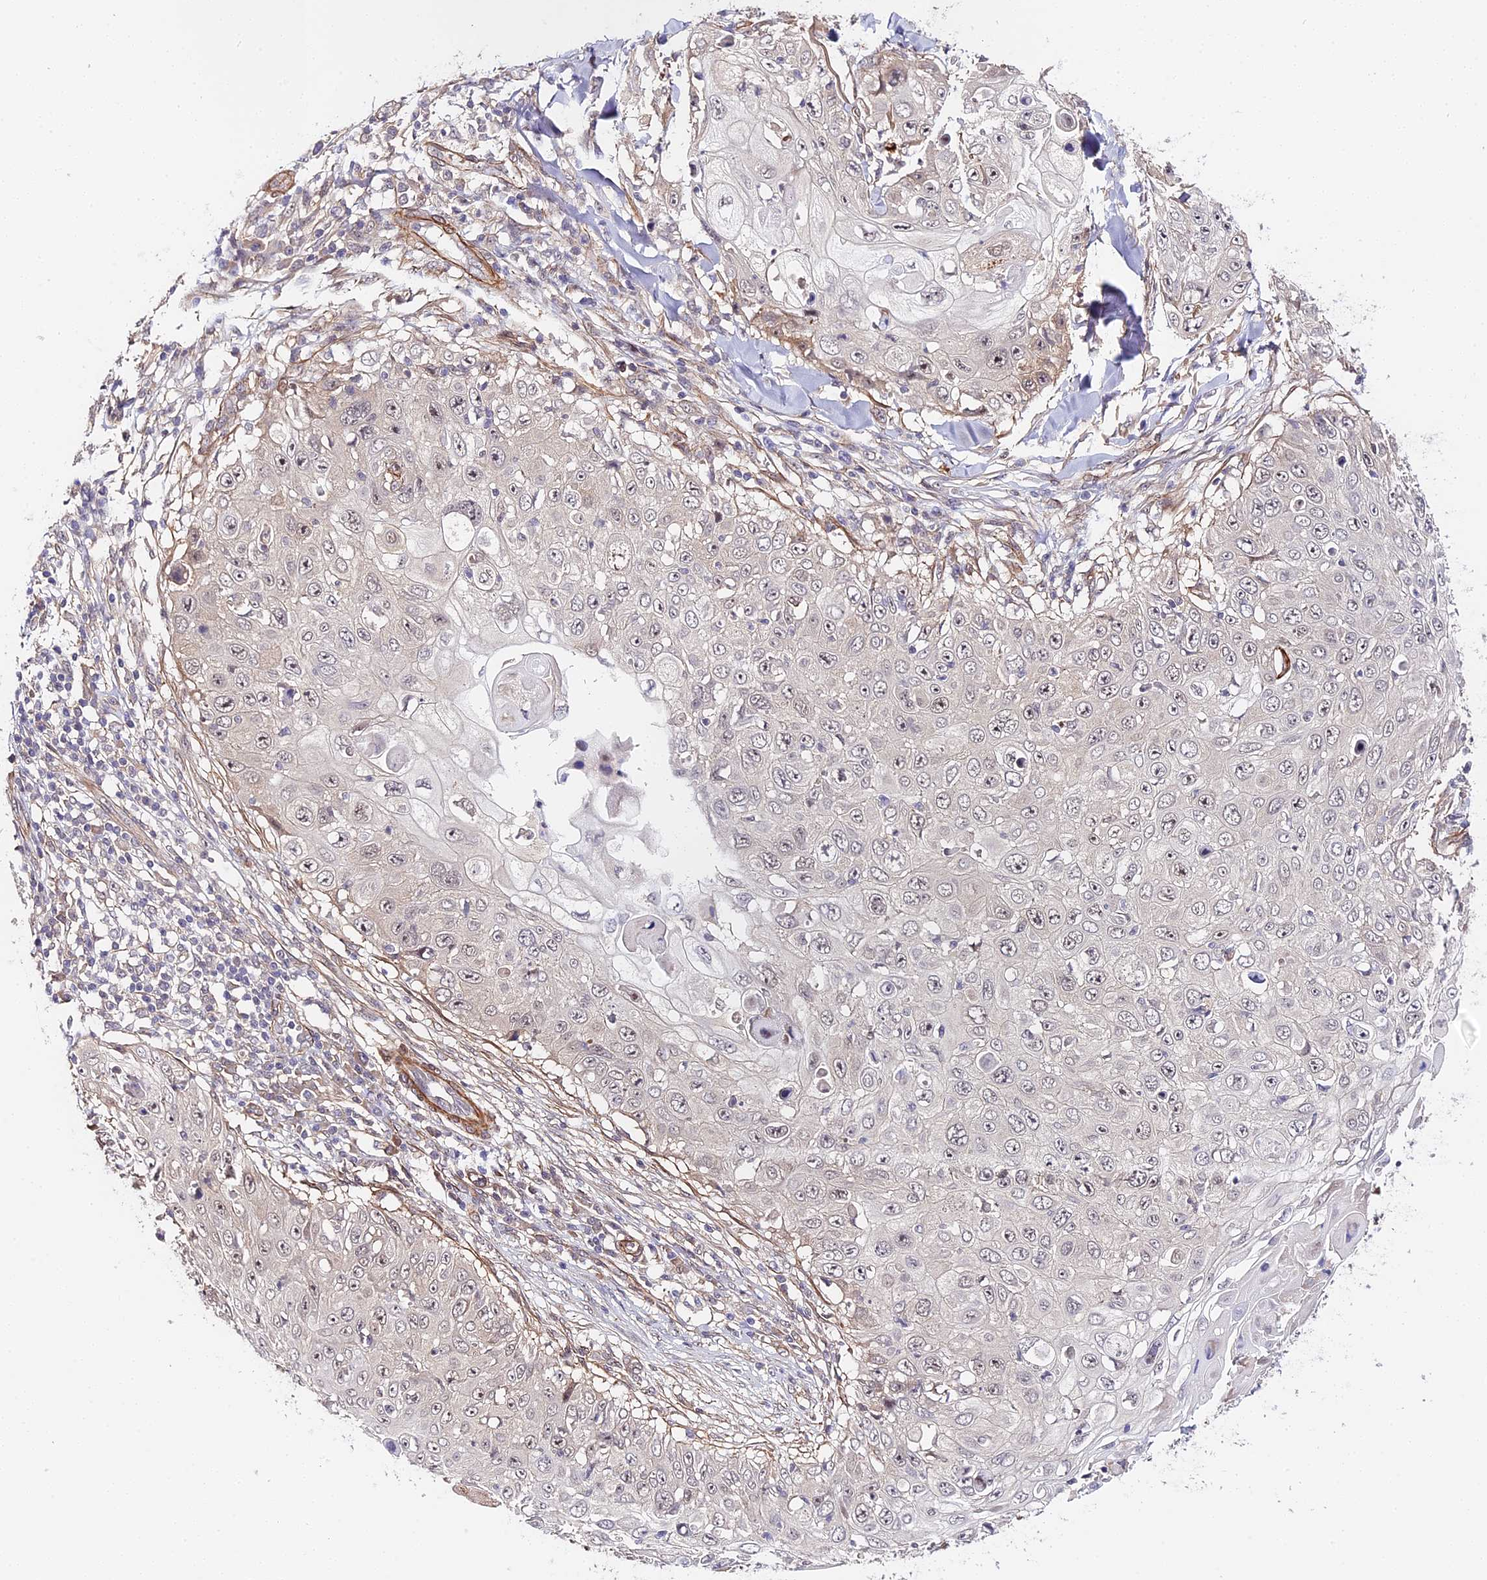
{"staining": {"intensity": "negative", "quantity": "none", "location": "none"}, "tissue": "skin cancer", "cell_type": "Tumor cells", "image_type": "cancer", "snomed": [{"axis": "morphology", "description": "Squamous cell carcinoma, NOS"}, {"axis": "topography", "description": "Skin"}], "caption": "Squamous cell carcinoma (skin) was stained to show a protein in brown. There is no significant staining in tumor cells. (DAB (3,3'-diaminobenzidine) immunohistochemistry (IHC) with hematoxylin counter stain).", "gene": "IMPACT", "patient": {"sex": "male", "age": 86}}